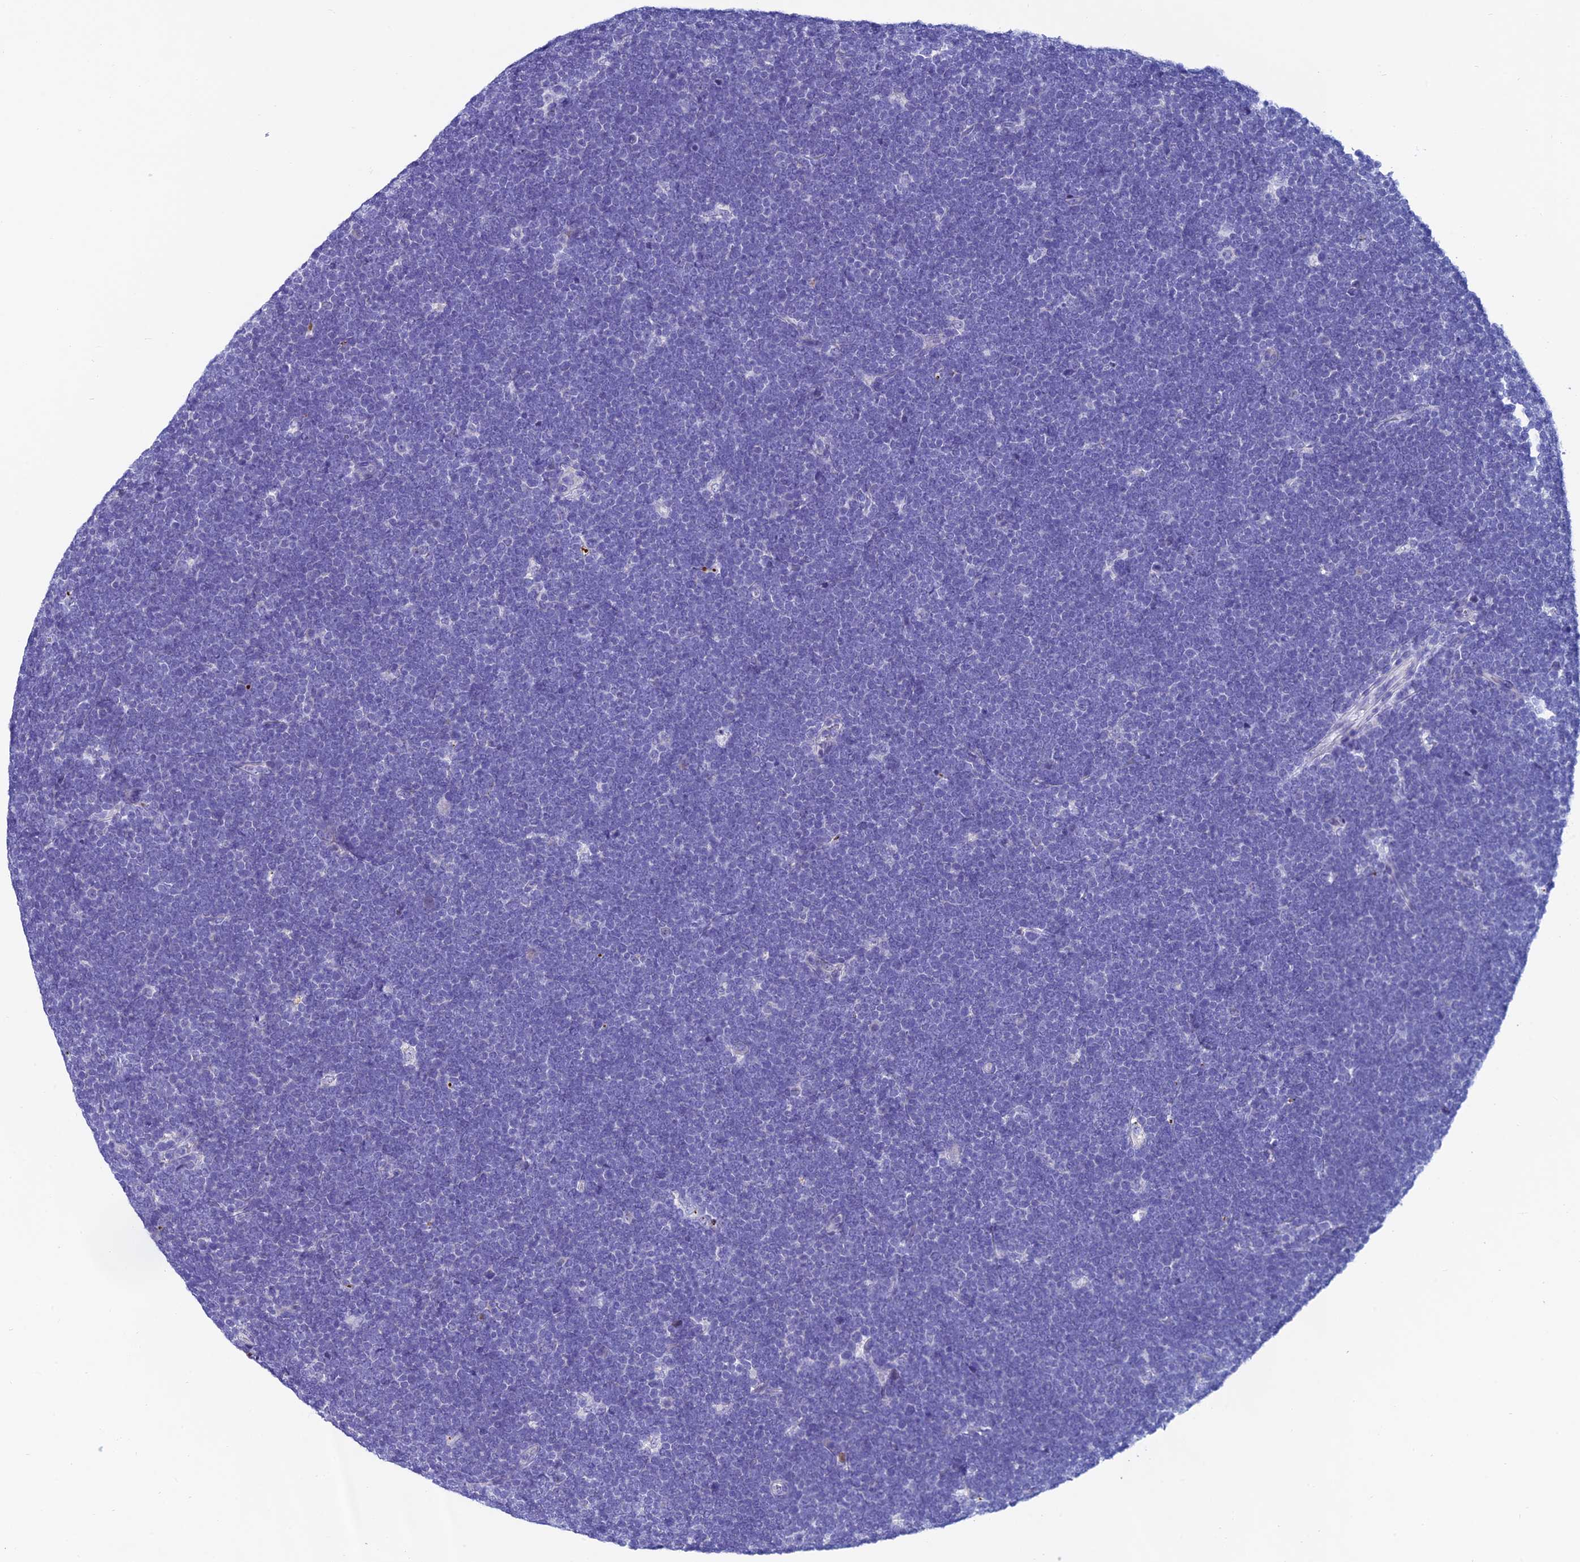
{"staining": {"intensity": "negative", "quantity": "none", "location": "none"}, "tissue": "lymphoma", "cell_type": "Tumor cells", "image_type": "cancer", "snomed": [{"axis": "morphology", "description": "Malignant lymphoma, non-Hodgkin's type, High grade"}, {"axis": "topography", "description": "Lymph node"}], "caption": "A high-resolution histopathology image shows immunohistochemistry (IHC) staining of lymphoma, which shows no significant staining in tumor cells.", "gene": "REEP4", "patient": {"sex": "male", "age": 13}}